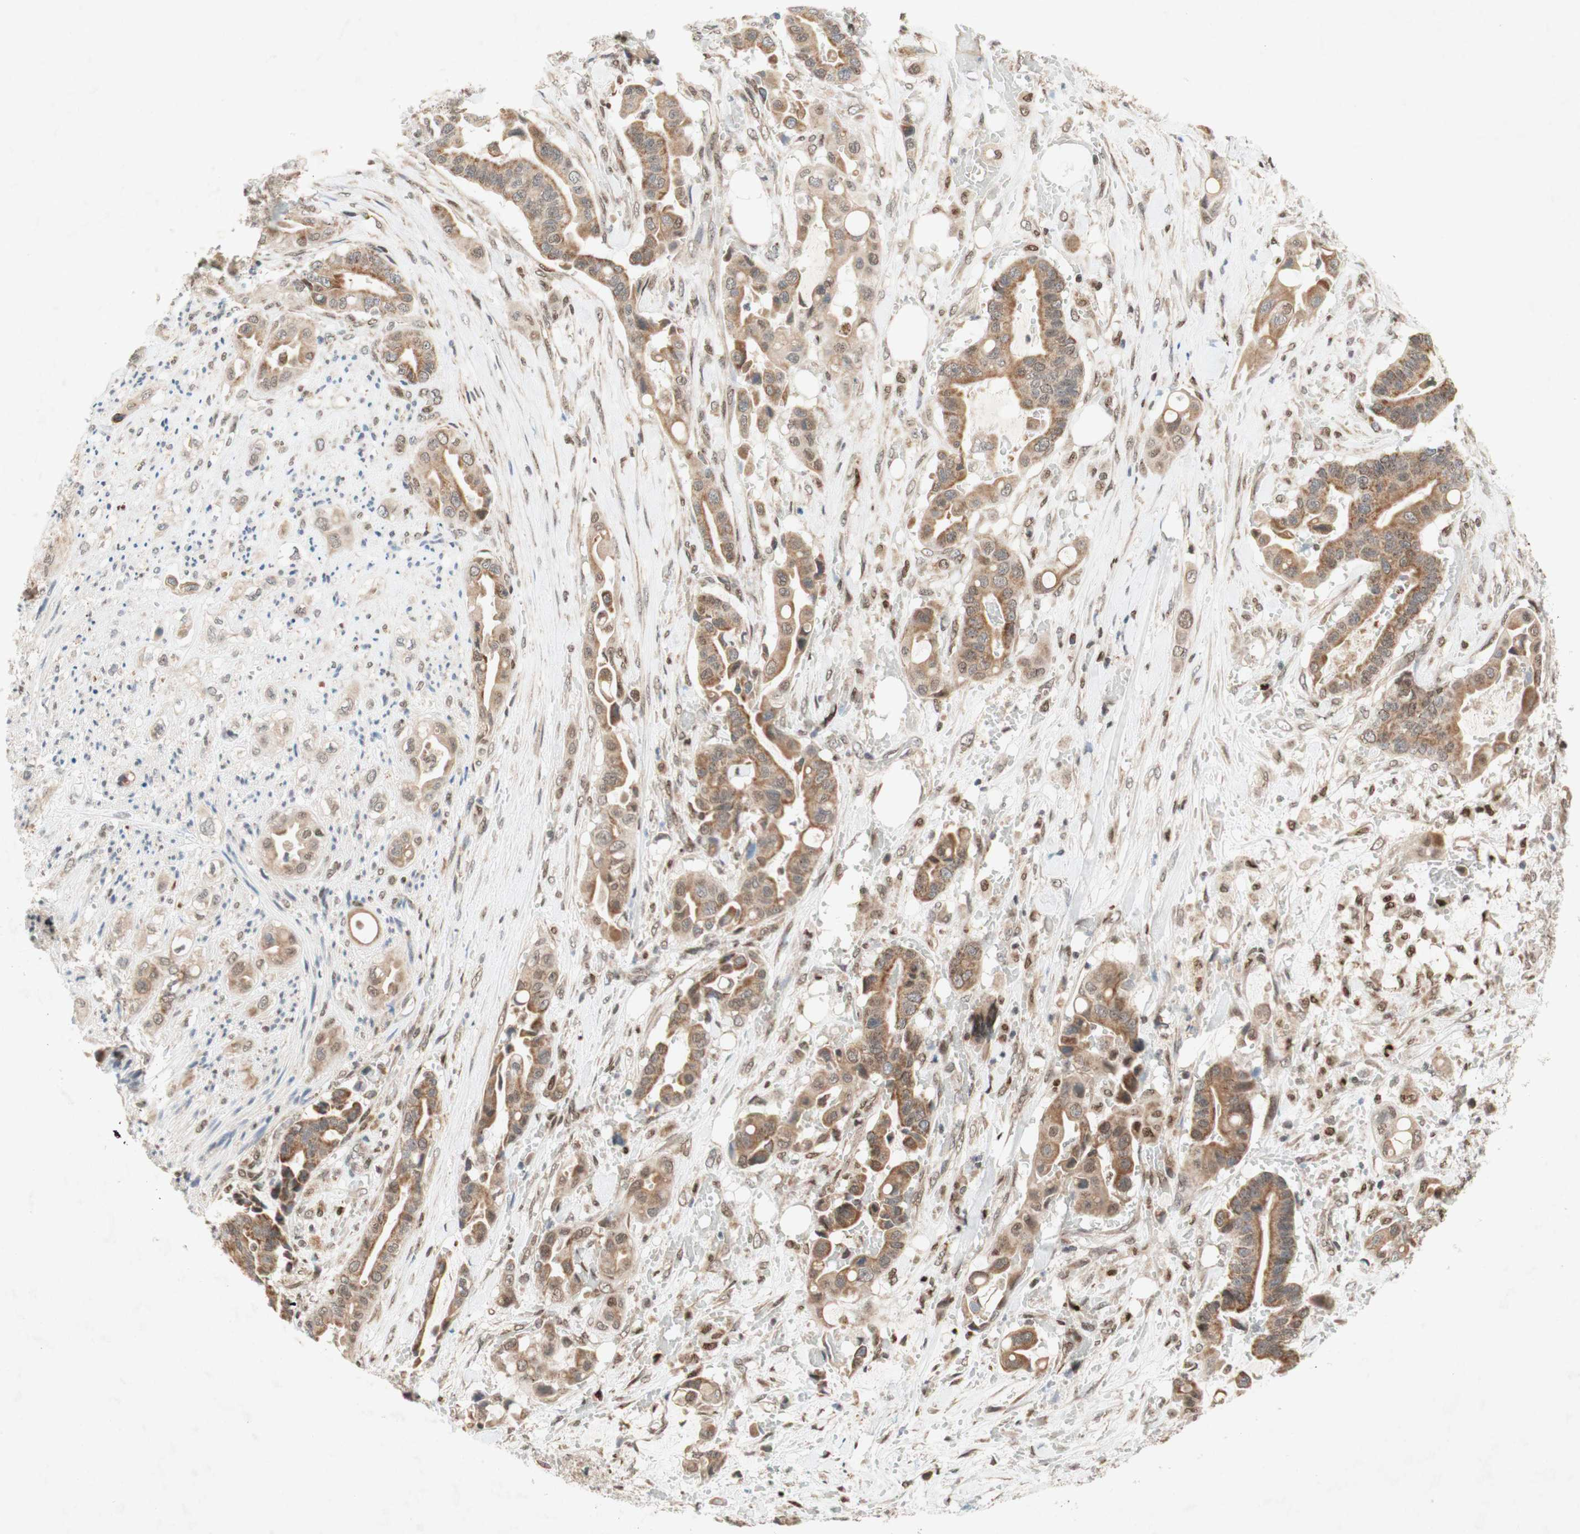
{"staining": {"intensity": "moderate", "quantity": ">75%", "location": "cytoplasmic/membranous"}, "tissue": "liver cancer", "cell_type": "Tumor cells", "image_type": "cancer", "snomed": [{"axis": "morphology", "description": "Cholangiocarcinoma"}, {"axis": "topography", "description": "Liver"}], "caption": "Human cholangiocarcinoma (liver) stained with a protein marker exhibits moderate staining in tumor cells.", "gene": "DNMT3A", "patient": {"sex": "female", "age": 61}}